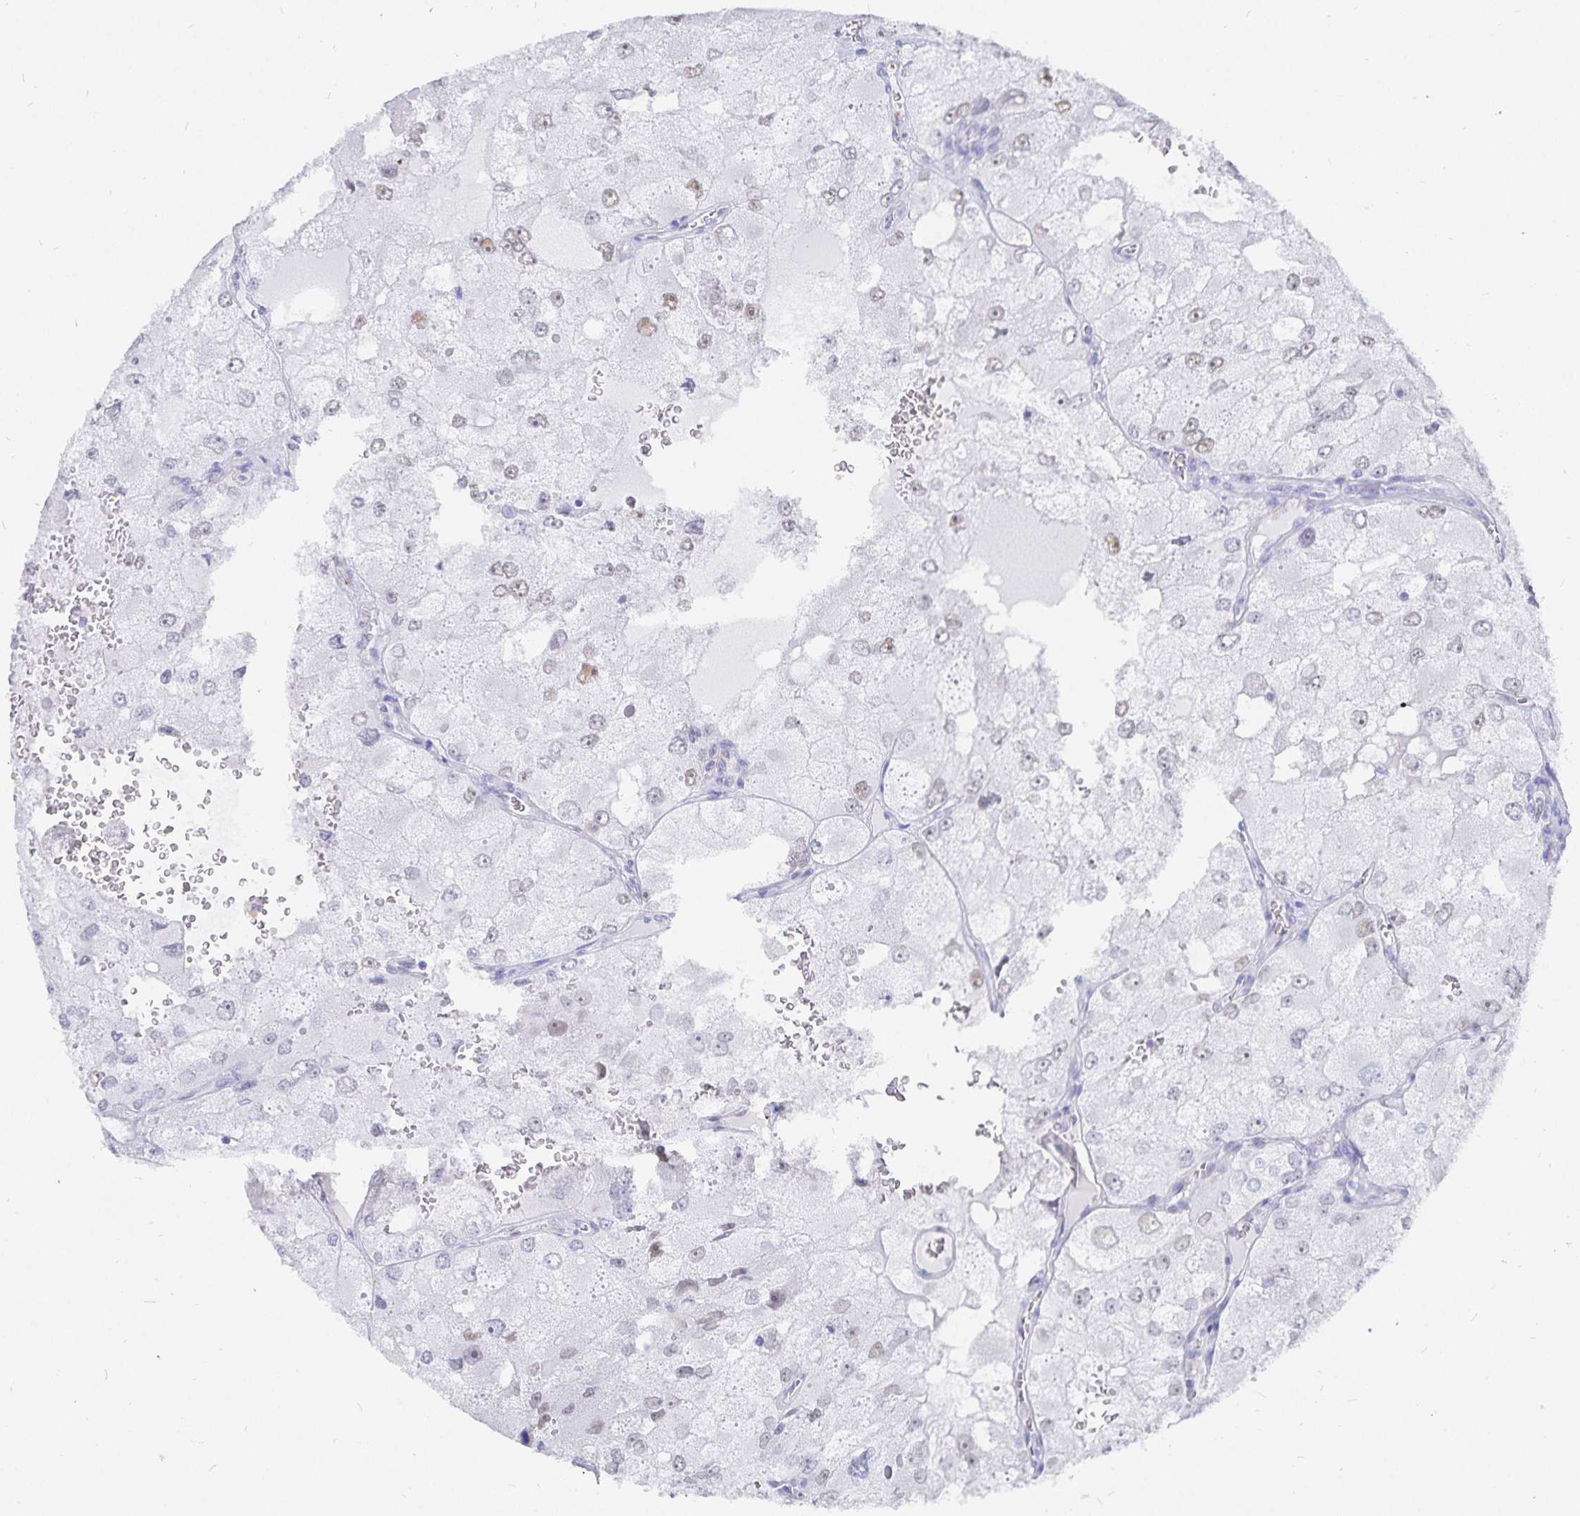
{"staining": {"intensity": "weak", "quantity": "<25%", "location": "nuclear"}, "tissue": "renal cancer", "cell_type": "Tumor cells", "image_type": "cancer", "snomed": [{"axis": "morphology", "description": "Adenocarcinoma, NOS"}, {"axis": "topography", "description": "Kidney"}], "caption": "Tumor cells show no significant expression in renal cancer.", "gene": "INSL5", "patient": {"sex": "female", "age": 70}}